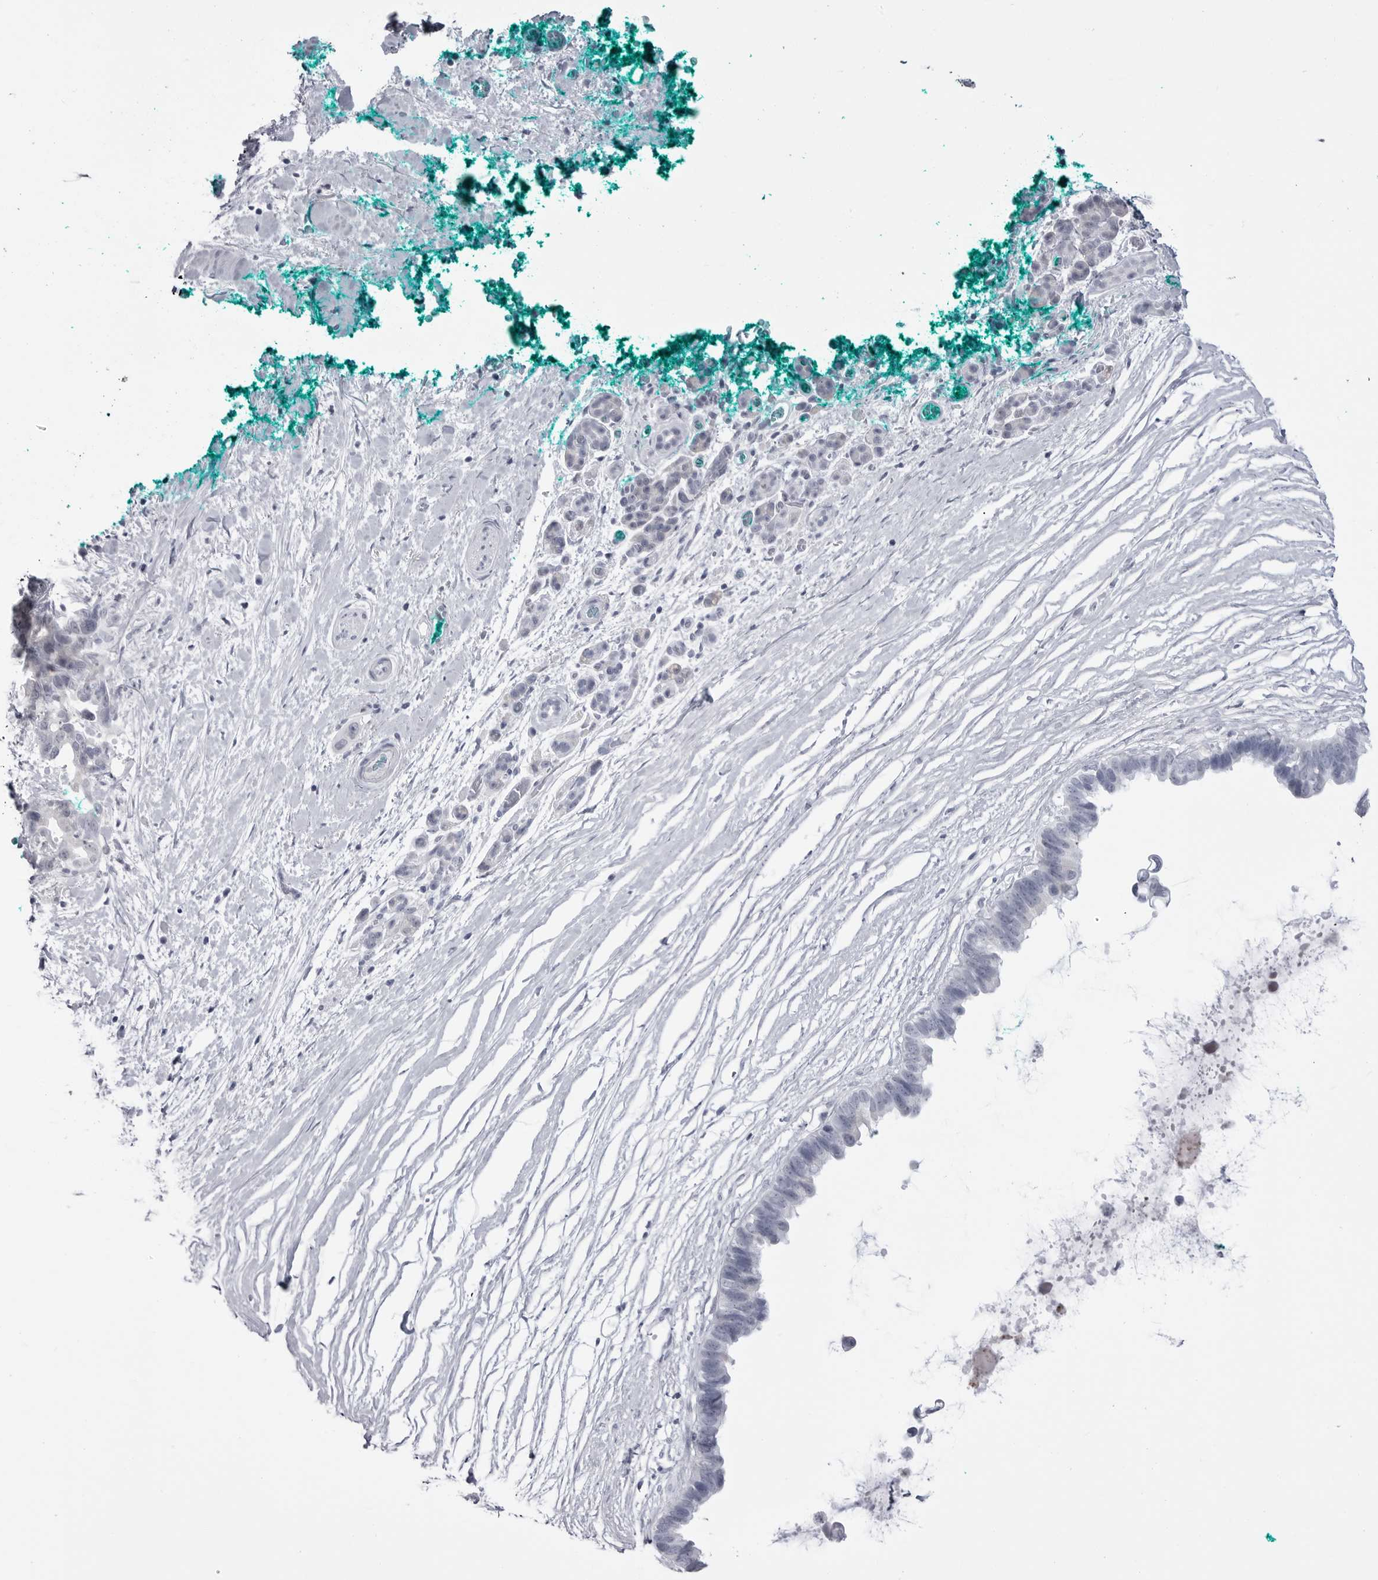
{"staining": {"intensity": "negative", "quantity": "none", "location": "none"}, "tissue": "pancreatic cancer", "cell_type": "Tumor cells", "image_type": "cancer", "snomed": [{"axis": "morphology", "description": "Adenocarcinoma, NOS"}, {"axis": "topography", "description": "Pancreas"}], "caption": "Image shows no protein staining in tumor cells of pancreatic cancer (adenocarcinoma) tissue.", "gene": "STAP2", "patient": {"sex": "female", "age": 72}}